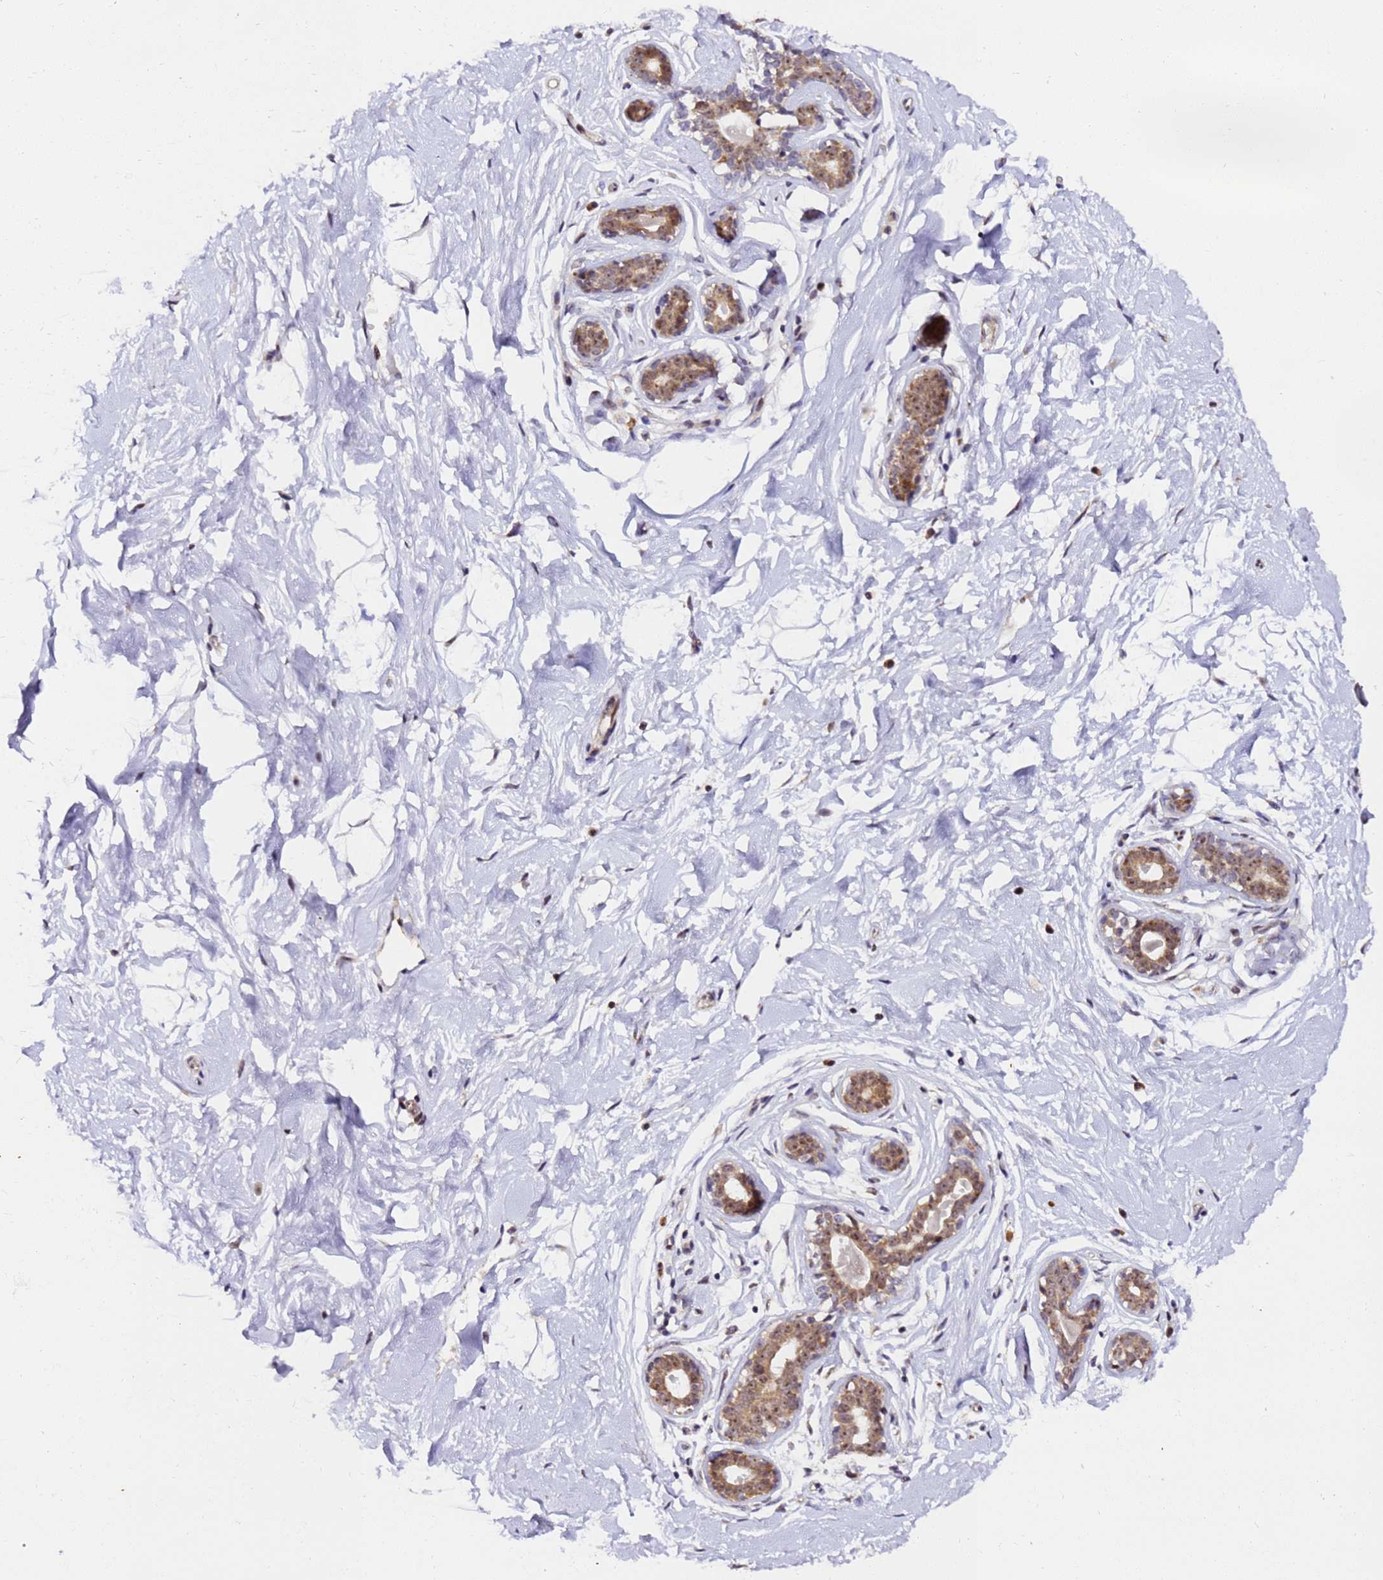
{"staining": {"intensity": "negative", "quantity": "none", "location": "none"}, "tissue": "breast", "cell_type": "Adipocytes", "image_type": "normal", "snomed": [{"axis": "morphology", "description": "Normal tissue, NOS"}, {"axis": "morphology", "description": "Adenoma, NOS"}, {"axis": "topography", "description": "Breast"}], "caption": "Immunohistochemistry (IHC) of unremarkable breast displays no staining in adipocytes.", "gene": "SLX4IP", "patient": {"sex": "female", "age": 23}}